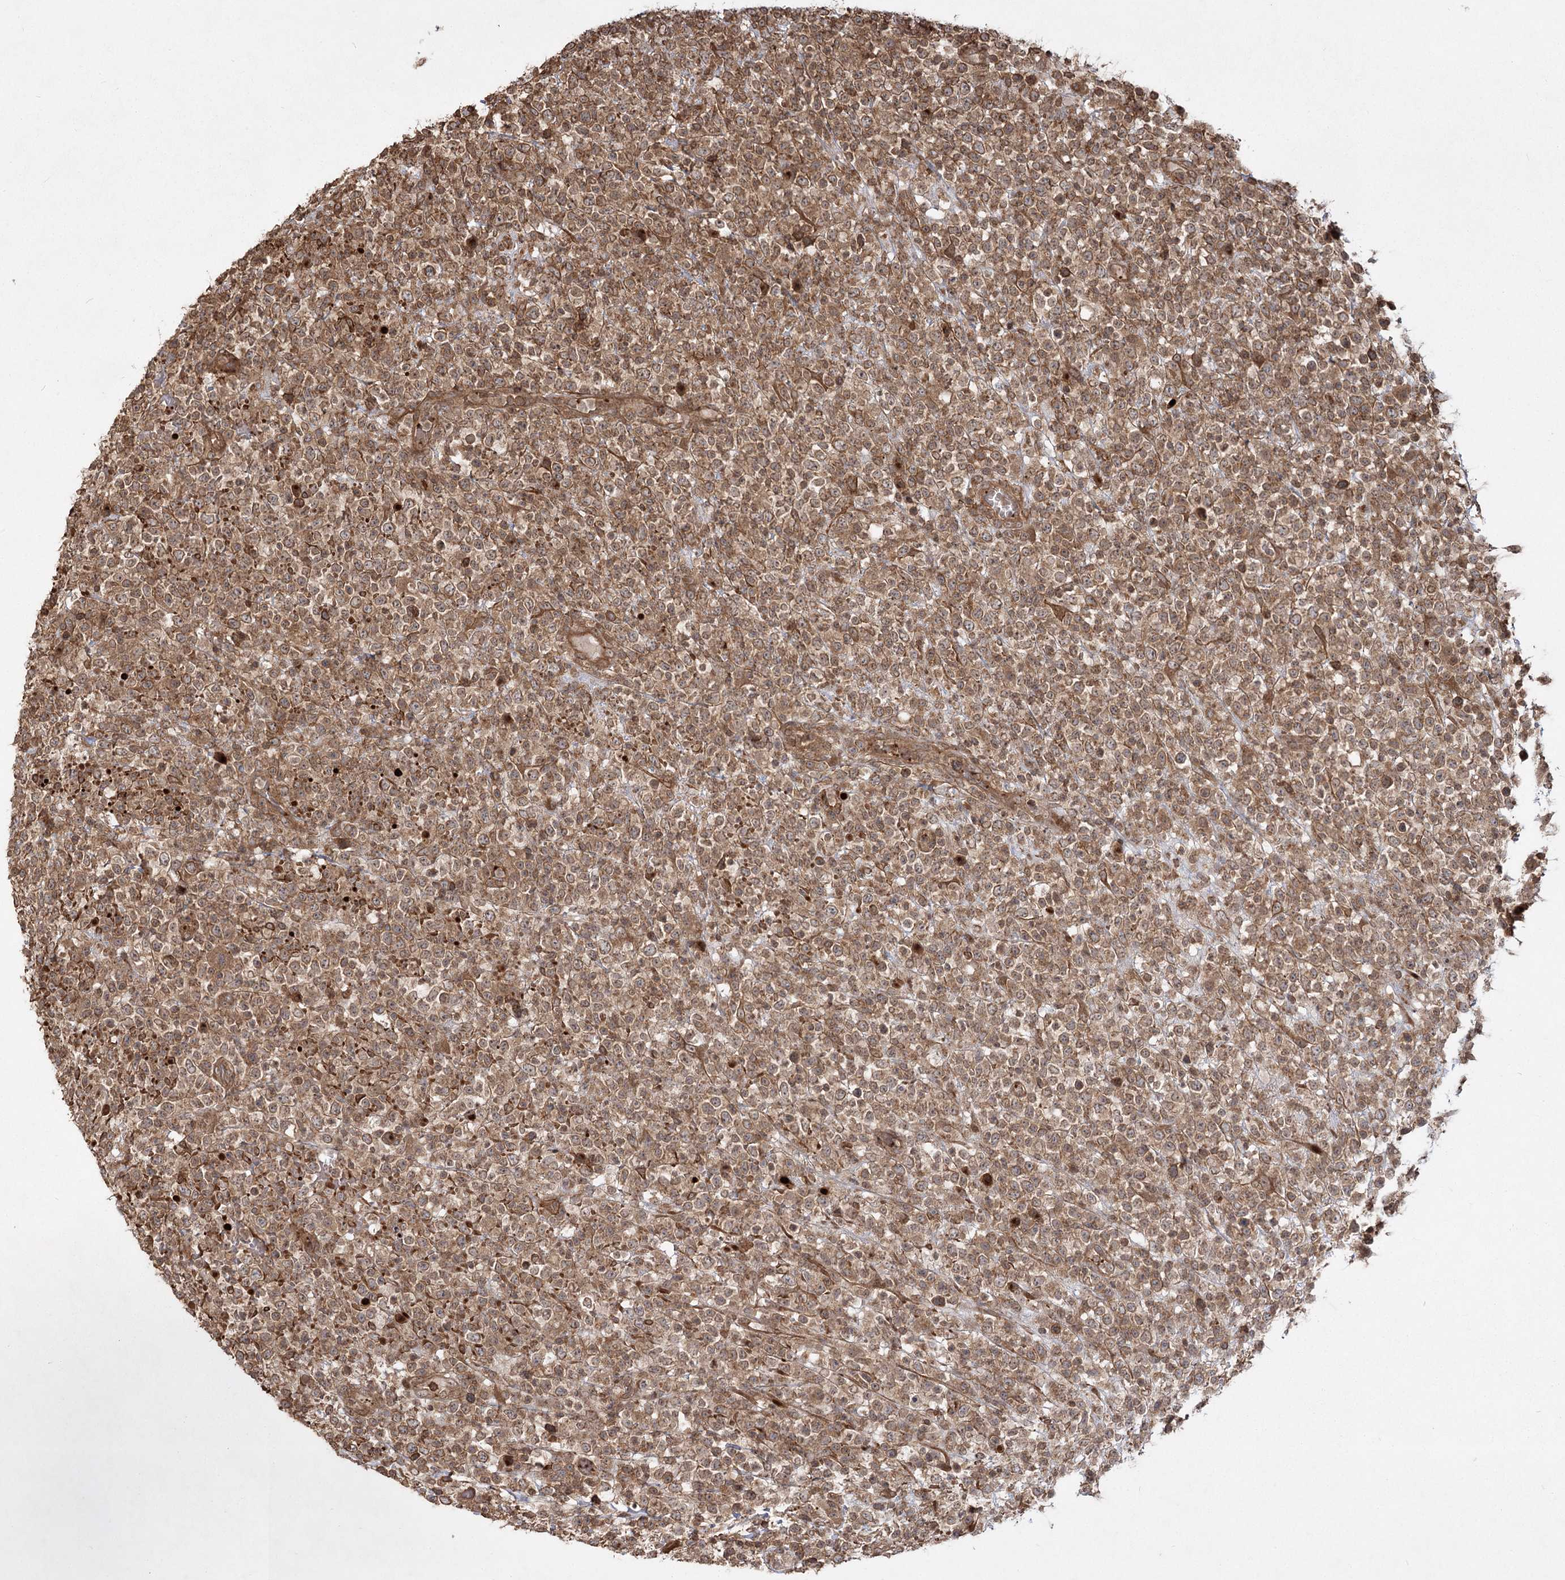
{"staining": {"intensity": "moderate", "quantity": ">75%", "location": "cytoplasmic/membranous"}, "tissue": "lymphoma", "cell_type": "Tumor cells", "image_type": "cancer", "snomed": [{"axis": "morphology", "description": "Malignant lymphoma, non-Hodgkin's type, High grade"}, {"axis": "topography", "description": "Colon"}], "caption": "DAB immunohistochemical staining of human lymphoma shows moderate cytoplasmic/membranous protein positivity in about >75% of tumor cells.", "gene": "MDFIC", "patient": {"sex": "female", "age": 53}}